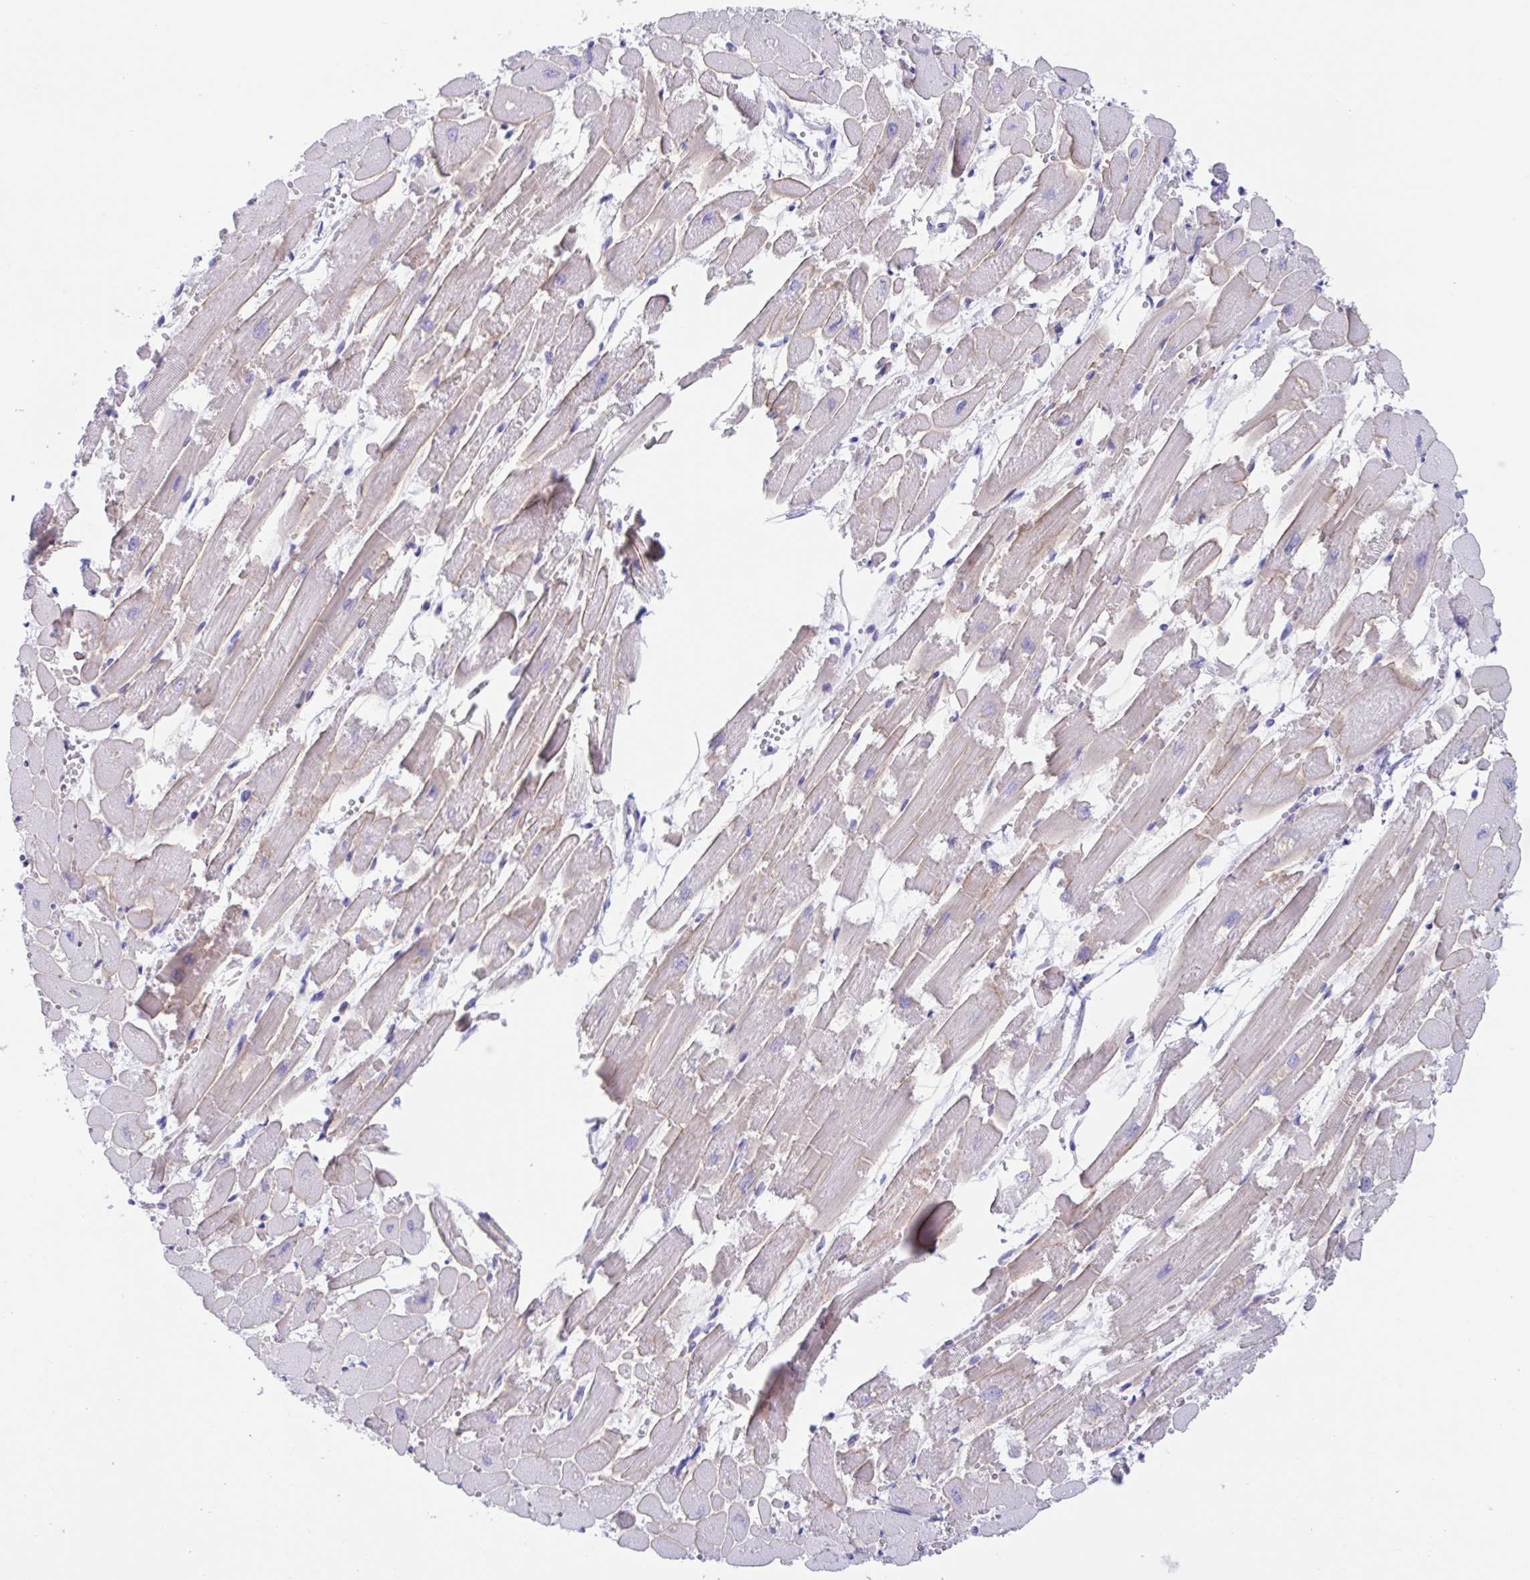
{"staining": {"intensity": "negative", "quantity": "none", "location": "none"}, "tissue": "heart muscle", "cell_type": "Cardiomyocytes", "image_type": "normal", "snomed": [{"axis": "morphology", "description": "Normal tissue, NOS"}, {"axis": "topography", "description": "Heart"}], "caption": "Cardiomyocytes are negative for protein expression in unremarkable human heart muscle.", "gene": "OR6N2", "patient": {"sex": "female", "age": 52}}